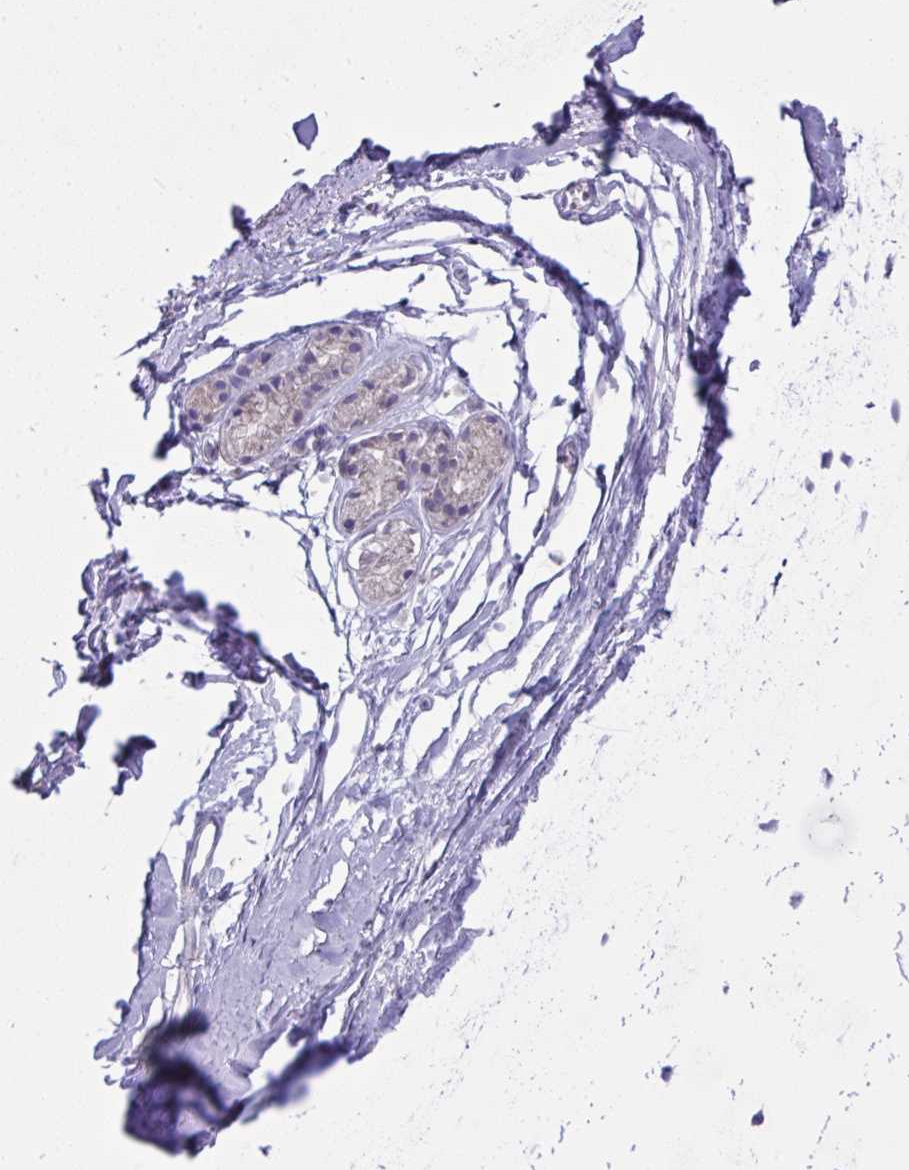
{"staining": {"intensity": "negative", "quantity": "none", "location": "none"}, "tissue": "adipose tissue", "cell_type": "Adipocytes", "image_type": "normal", "snomed": [{"axis": "morphology", "description": "Normal tissue, NOS"}, {"axis": "topography", "description": "Cartilage tissue"}, {"axis": "topography", "description": "Bronchus"}, {"axis": "topography", "description": "Peripheral nerve tissue"}], "caption": "The micrograph shows no significant expression in adipocytes of adipose tissue. (Stains: DAB (3,3'-diaminobenzidine) IHC with hematoxylin counter stain, Microscopy: brightfield microscopy at high magnification).", "gene": "PLA2G12B", "patient": {"sex": "female", "age": 59}}